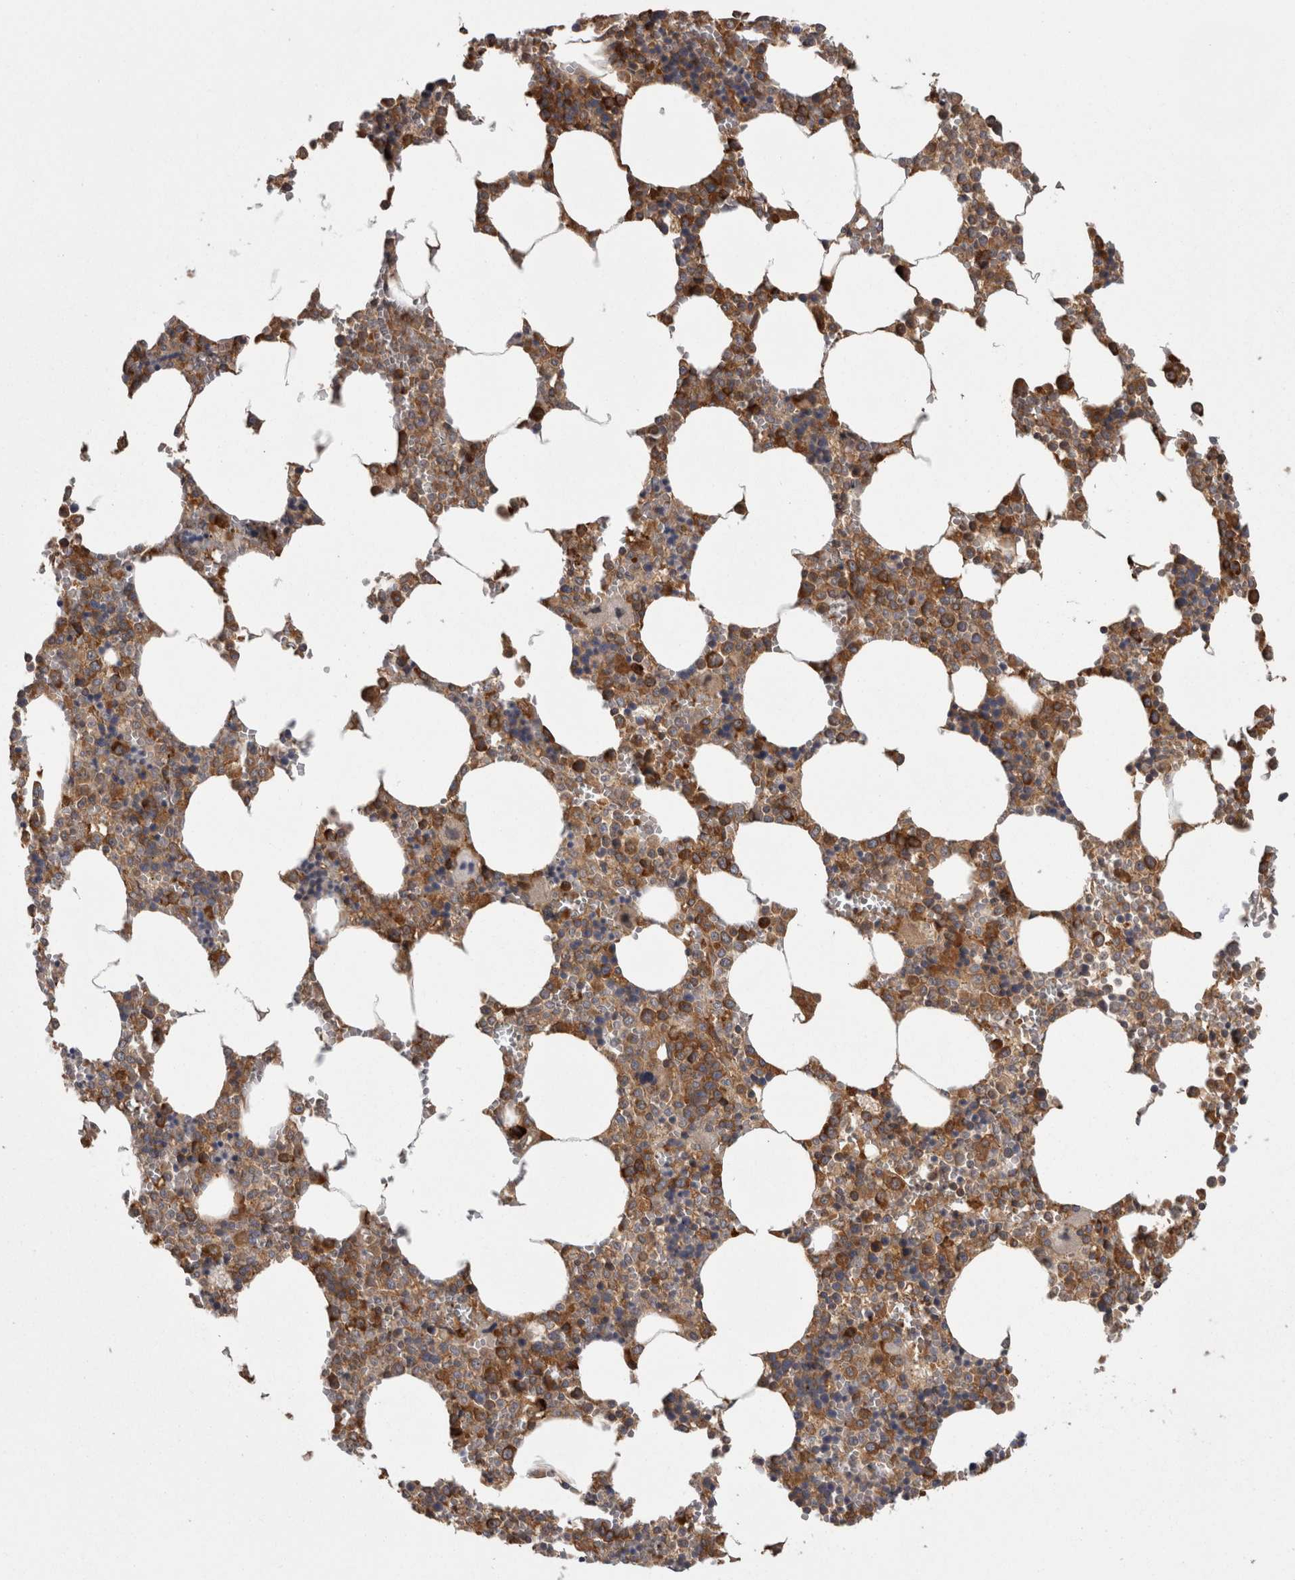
{"staining": {"intensity": "moderate", "quantity": ">75%", "location": "cytoplasmic/membranous"}, "tissue": "bone marrow", "cell_type": "Hematopoietic cells", "image_type": "normal", "snomed": [{"axis": "morphology", "description": "Normal tissue, NOS"}, {"axis": "topography", "description": "Bone marrow"}], "caption": "The immunohistochemical stain labels moderate cytoplasmic/membranous staining in hematopoietic cells of normal bone marrow.", "gene": "SMCR8", "patient": {"sex": "male", "age": 70}}